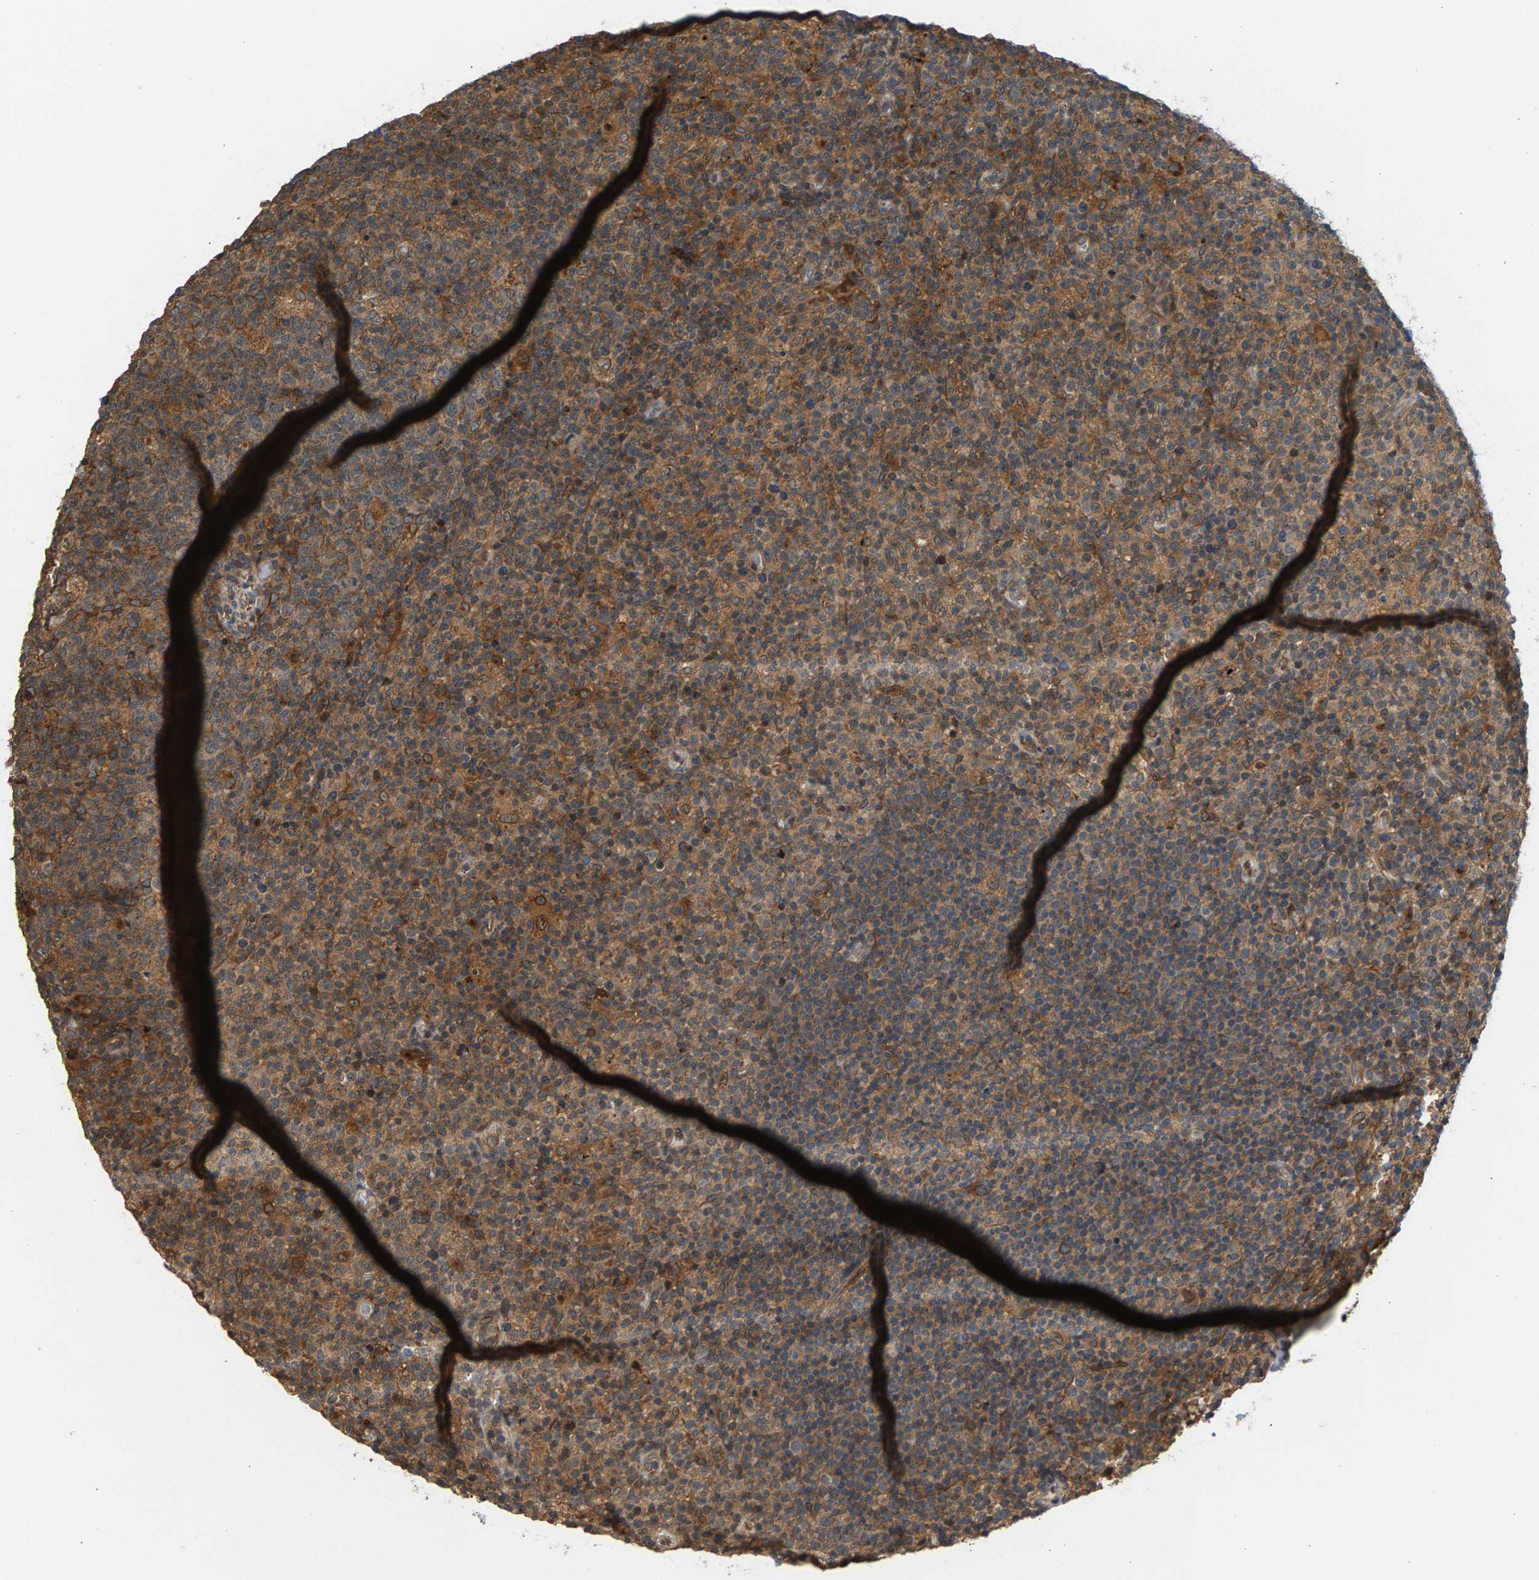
{"staining": {"intensity": "moderate", "quantity": ">75%", "location": "cytoplasmic/membranous"}, "tissue": "lymph node", "cell_type": "Germinal center cells", "image_type": "normal", "snomed": [{"axis": "morphology", "description": "Normal tissue, NOS"}, {"axis": "morphology", "description": "Inflammation, NOS"}, {"axis": "topography", "description": "Lymph node"}], "caption": "Benign lymph node was stained to show a protein in brown. There is medium levels of moderate cytoplasmic/membranous expression in approximately >75% of germinal center cells.", "gene": "MAP2K5", "patient": {"sex": "male", "age": 55}}